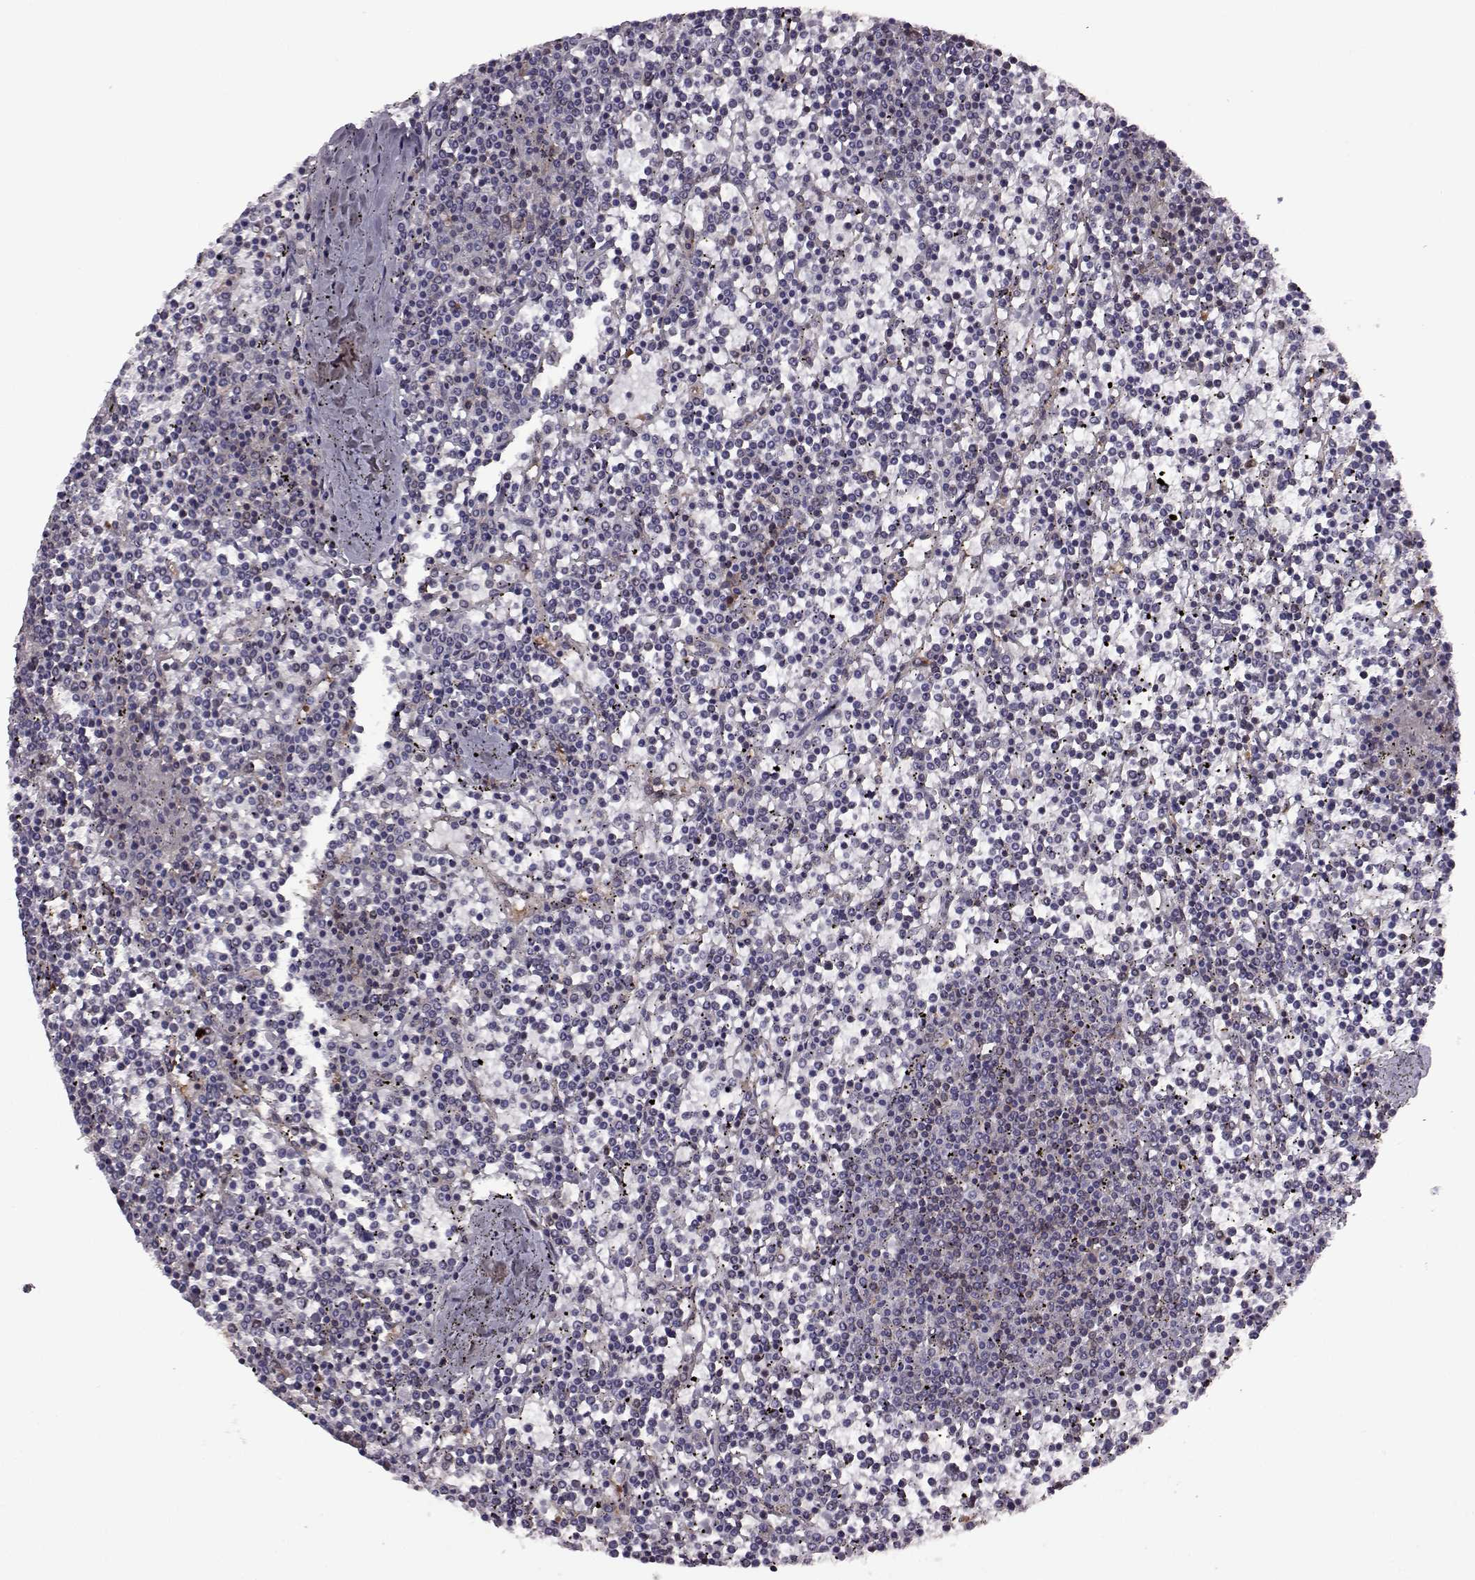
{"staining": {"intensity": "negative", "quantity": "none", "location": "none"}, "tissue": "lymphoma", "cell_type": "Tumor cells", "image_type": "cancer", "snomed": [{"axis": "morphology", "description": "Malignant lymphoma, non-Hodgkin's type, Low grade"}, {"axis": "topography", "description": "Spleen"}], "caption": "Image shows no significant protein expression in tumor cells of malignant lymphoma, non-Hodgkin's type (low-grade).", "gene": "URI1", "patient": {"sex": "female", "age": 19}}